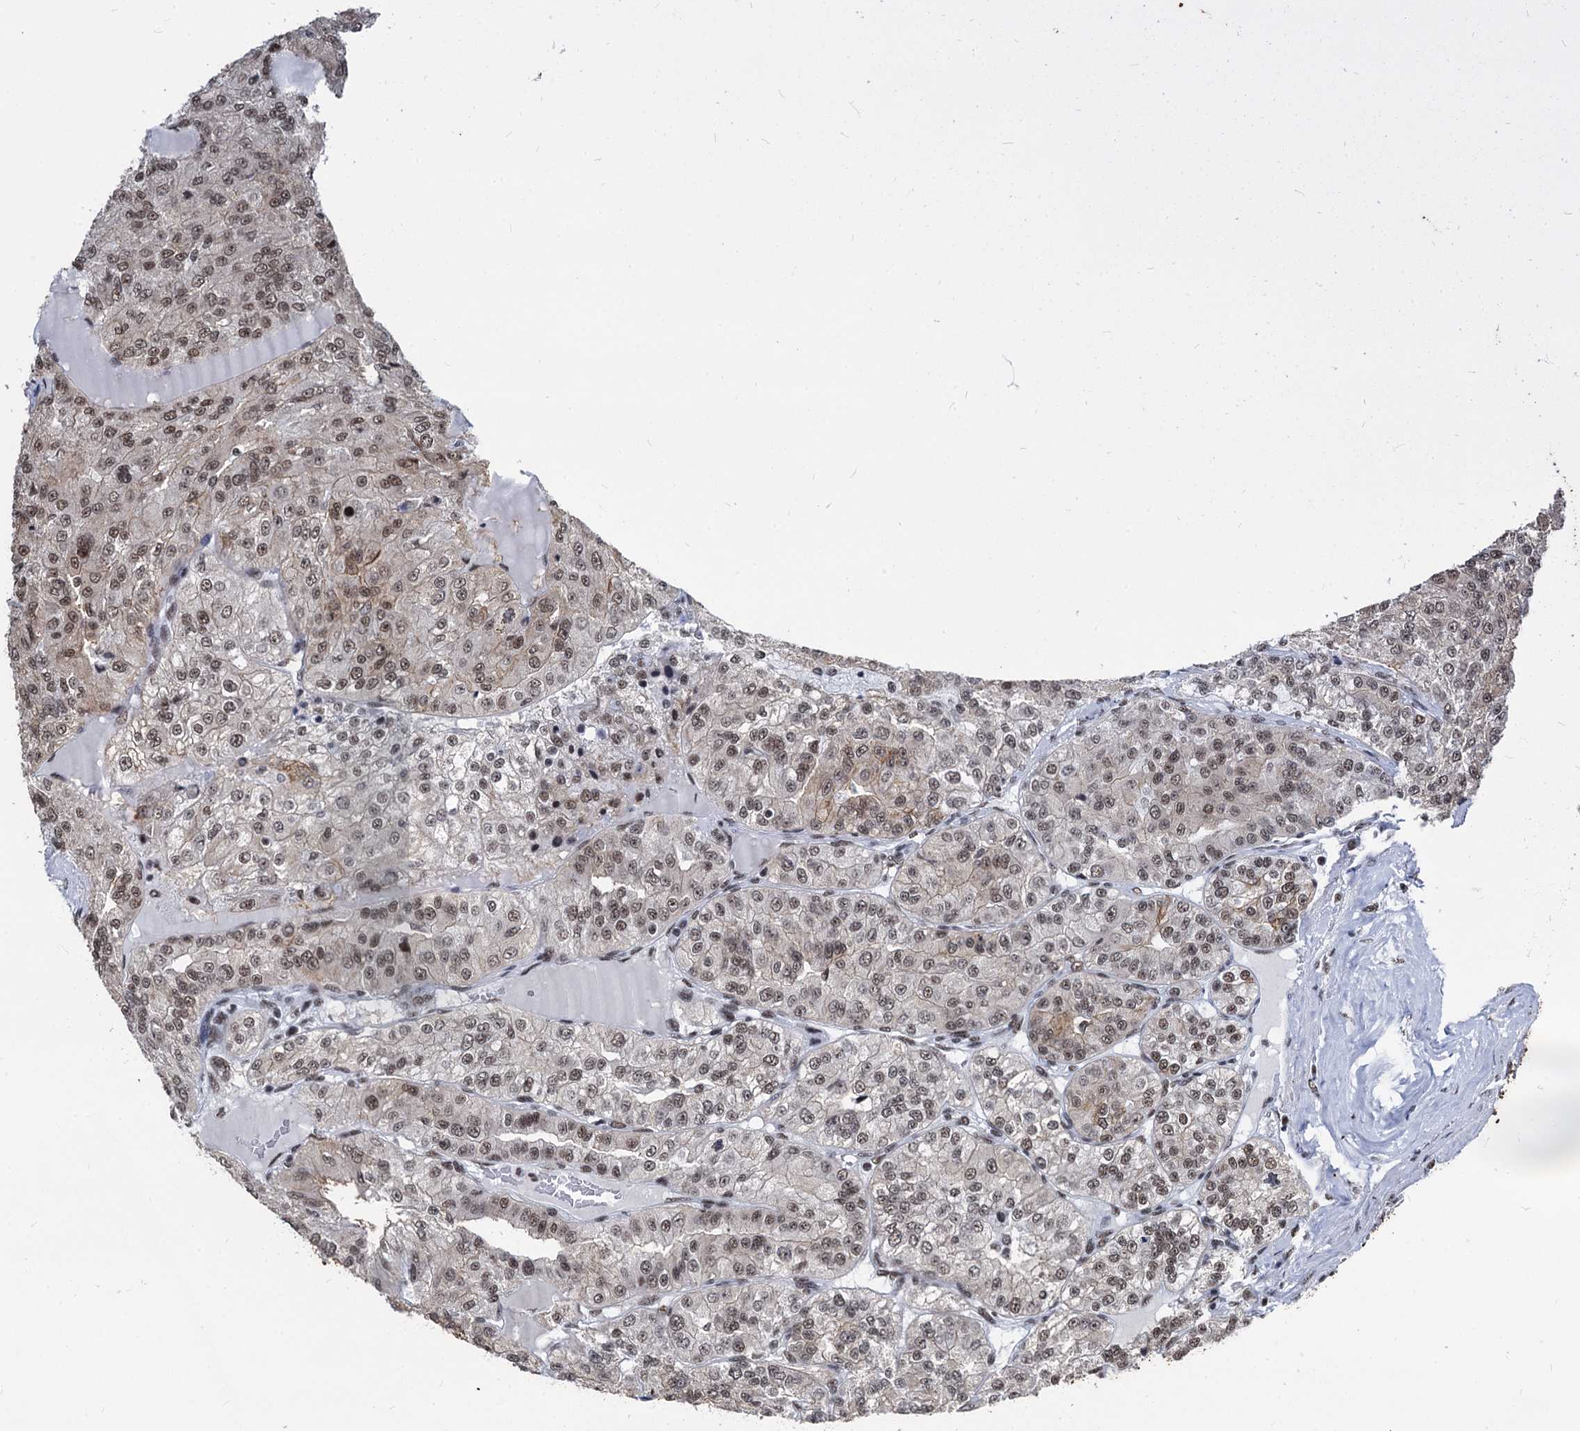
{"staining": {"intensity": "moderate", "quantity": ">75%", "location": "nuclear"}, "tissue": "renal cancer", "cell_type": "Tumor cells", "image_type": "cancer", "snomed": [{"axis": "morphology", "description": "Adenocarcinoma, NOS"}, {"axis": "topography", "description": "Kidney"}], "caption": "Protein expression analysis of human renal cancer (adenocarcinoma) reveals moderate nuclear staining in approximately >75% of tumor cells. The protein is shown in brown color, while the nuclei are stained blue.", "gene": "DDX23", "patient": {"sex": "female", "age": 63}}